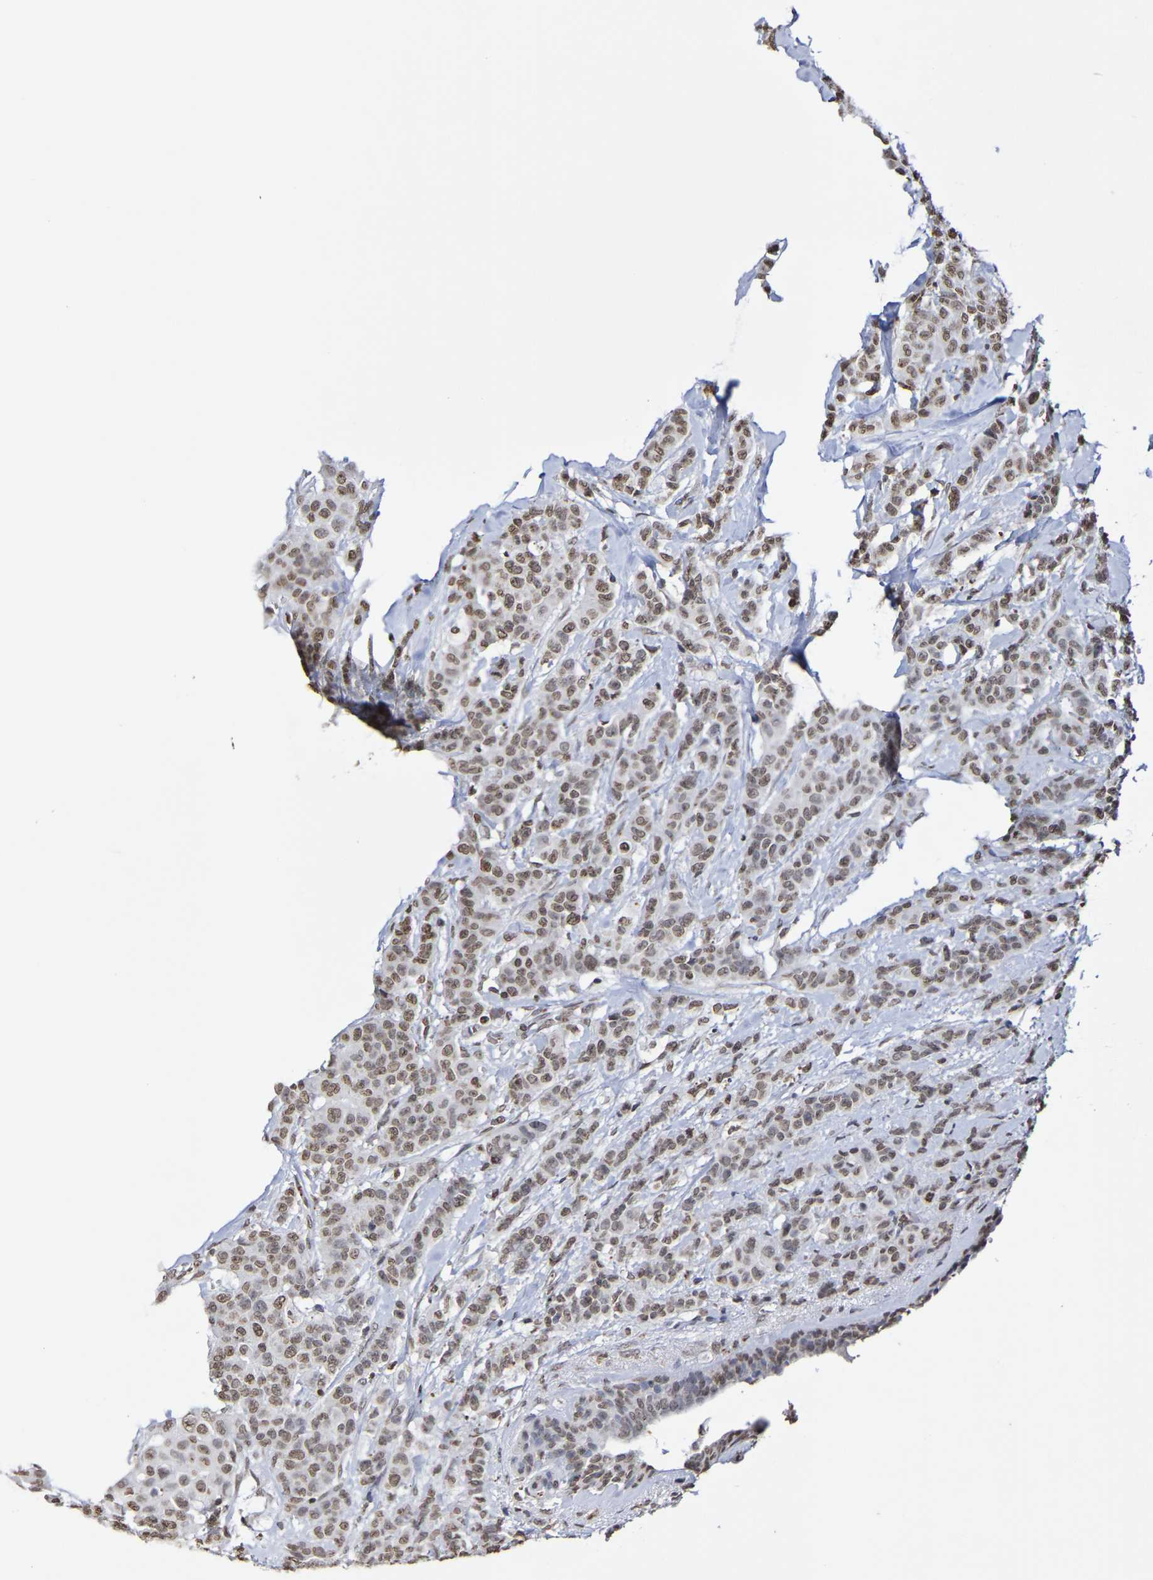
{"staining": {"intensity": "moderate", "quantity": ">75%", "location": "nuclear"}, "tissue": "breast cancer", "cell_type": "Tumor cells", "image_type": "cancer", "snomed": [{"axis": "morphology", "description": "Normal tissue, NOS"}, {"axis": "morphology", "description": "Duct carcinoma"}, {"axis": "topography", "description": "Breast"}], "caption": "Brown immunohistochemical staining in breast cancer (invasive ductal carcinoma) reveals moderate nuclear expression in approximately >75% of tumor cells.", "gene": "ATF4", "patient": {"sex": "female", "age": 40}}